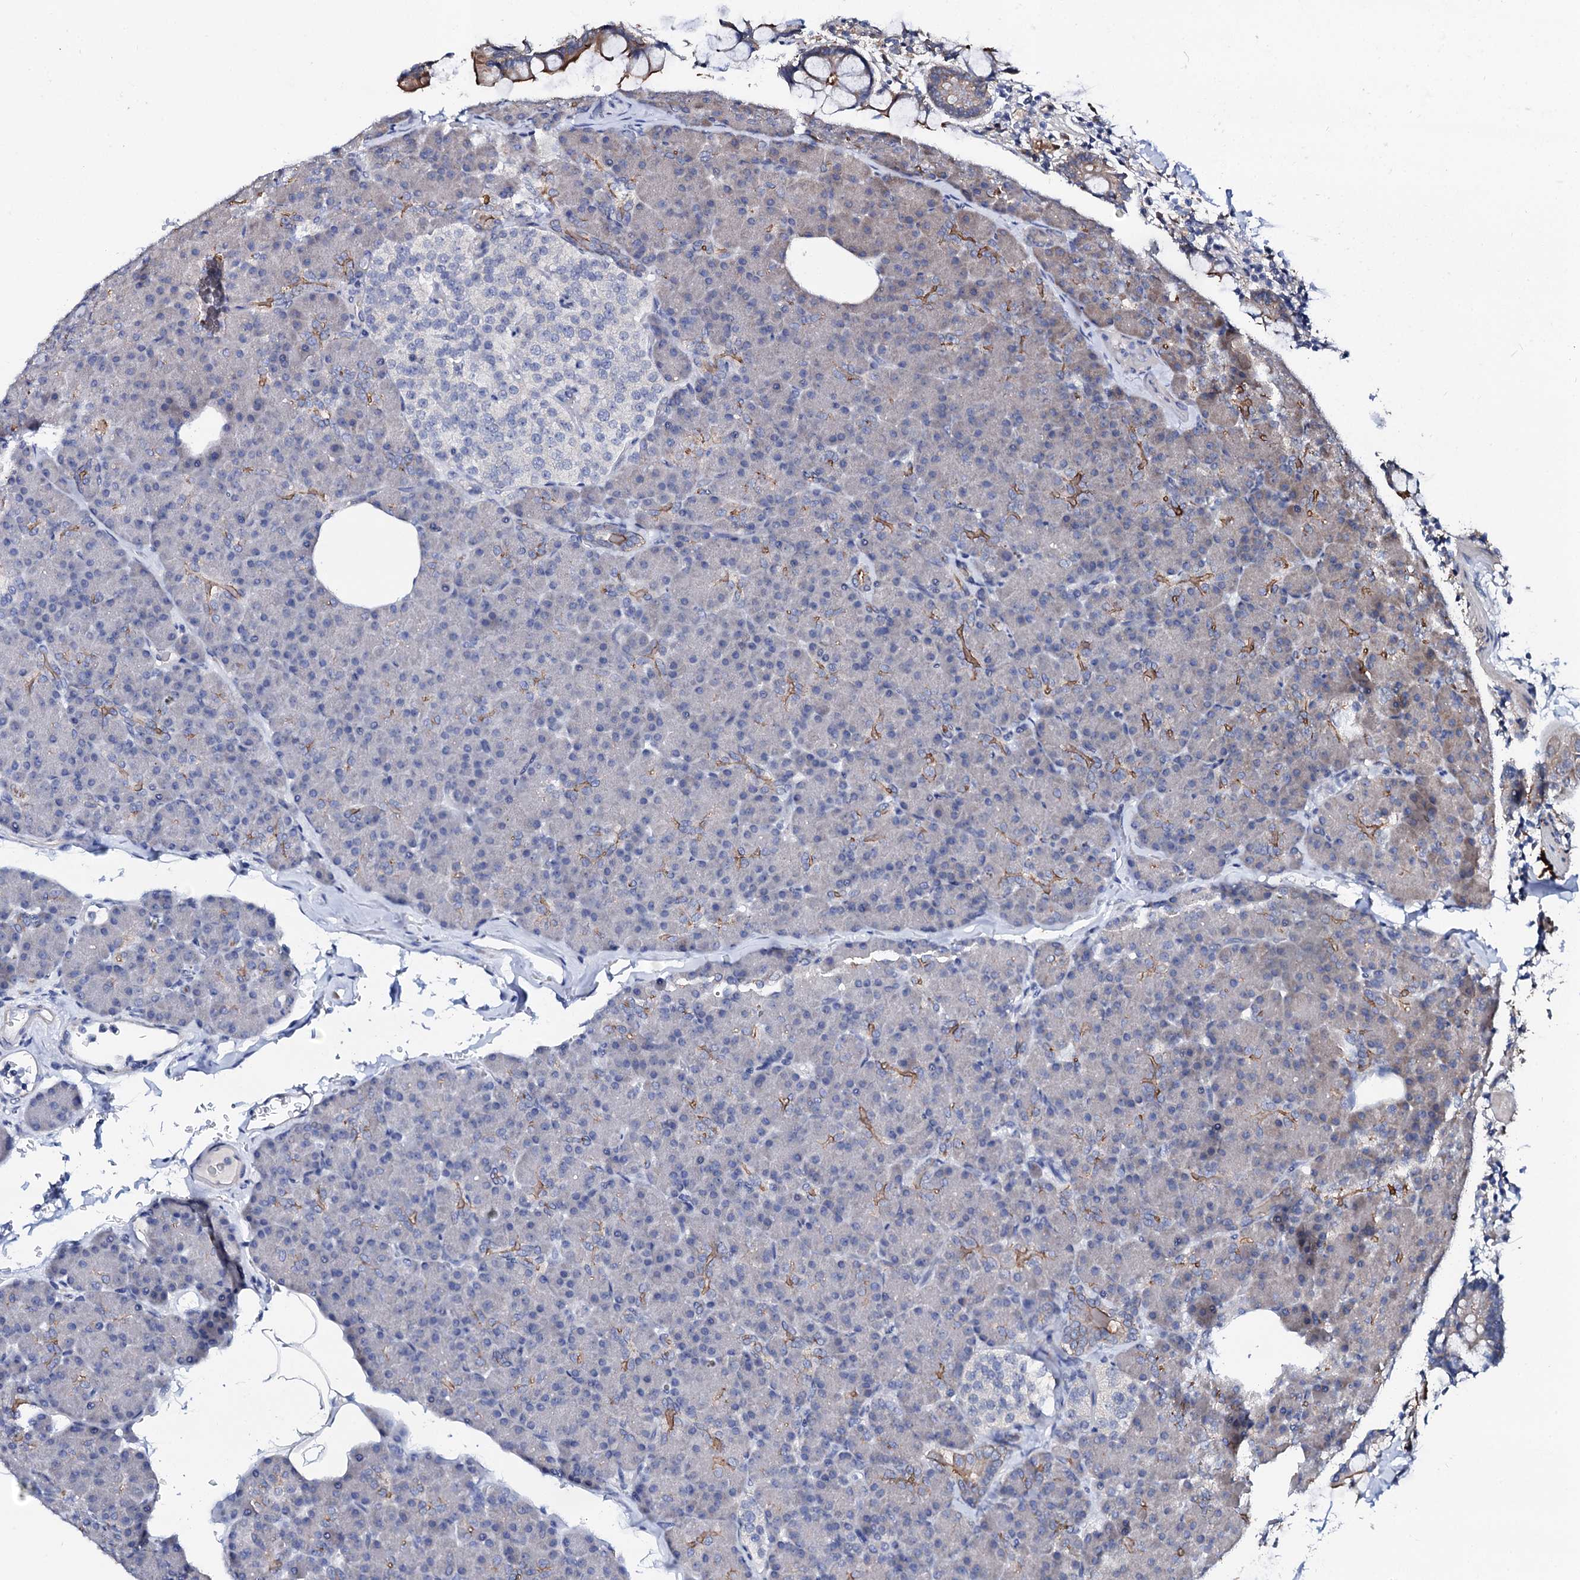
{"staining": {"intensity": "moderate", "quantity": "<25%", "location": "cytoplasmic/membranous"}, "tissue": "pancreas", "cell_type": "Exocrine glandular cells", "image_type": "normal", "snomed": [{"axis": "morphology", "description": "Normal tissue, NOS"}, {"axis": "topography", "description": "Pancreas"}], "caption": "Human pancreas stained for a protein (brown) reveals moderate cytoplasmic/membranous positive positivity in approximately <25% of exocrine glandular cells.", "gene": "GPR176", "patient": {"sex": "female", "age": 43}}